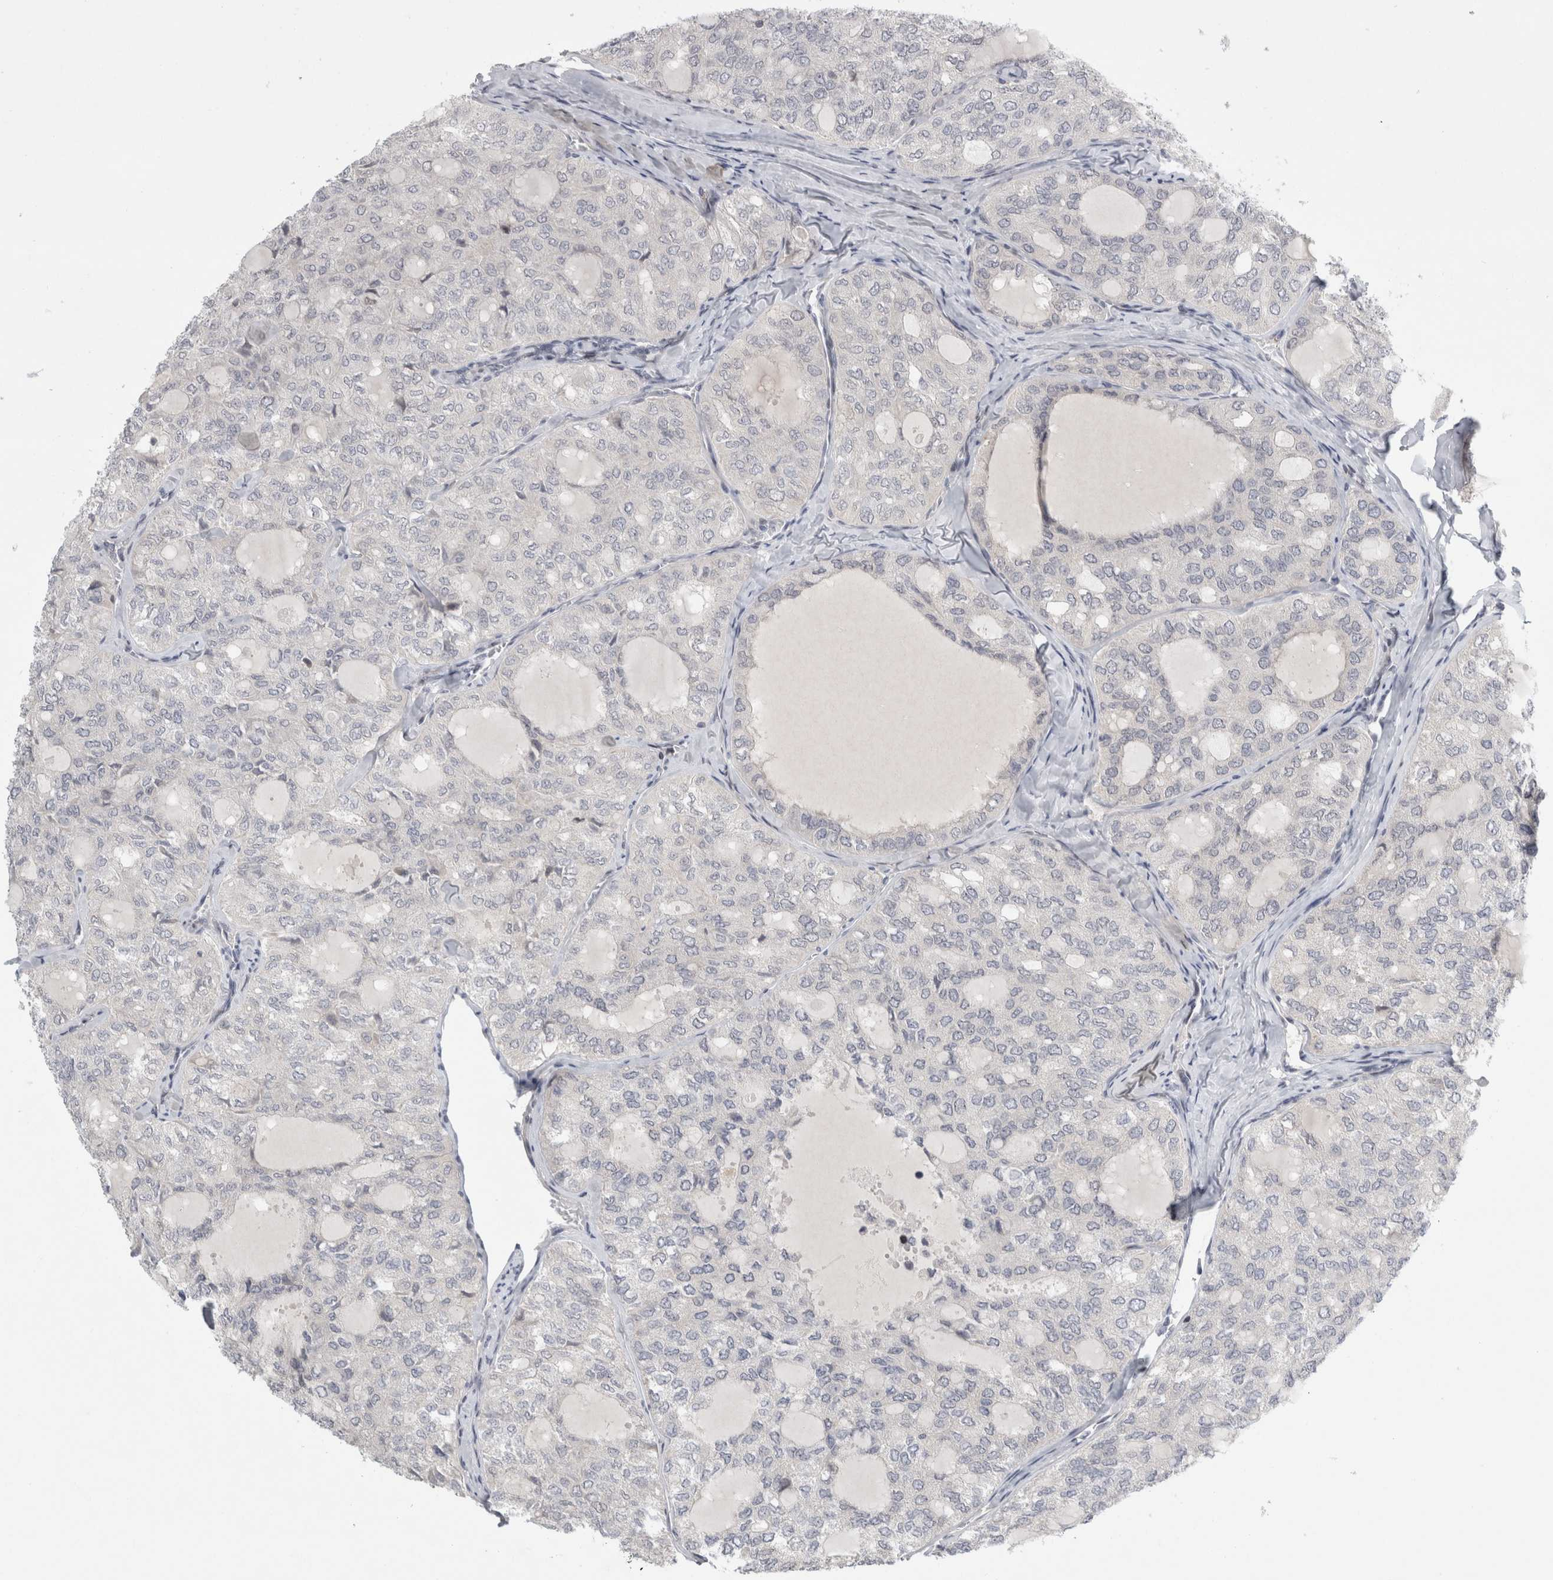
{"staining": {"intensity": "negative", "quantity": "none", "location": "none"}, "tissue": "thyroid cancer", "cell_type": "Tumor cells", "image_type": "cancer", "snomed": [{"axis": "morphology", "description": "Follicular adenoma carcinoma, NOS"}, {"axis": "topography", "description": "Thyroid gland"}], "caption": "This is an immunohistochemistry photomicrograph of human thyroid follicular adenoma carcinoma. There is no staining in tumor cells.", "gene": "UTP25", "patient": {"sex": "male", "age": 75}}